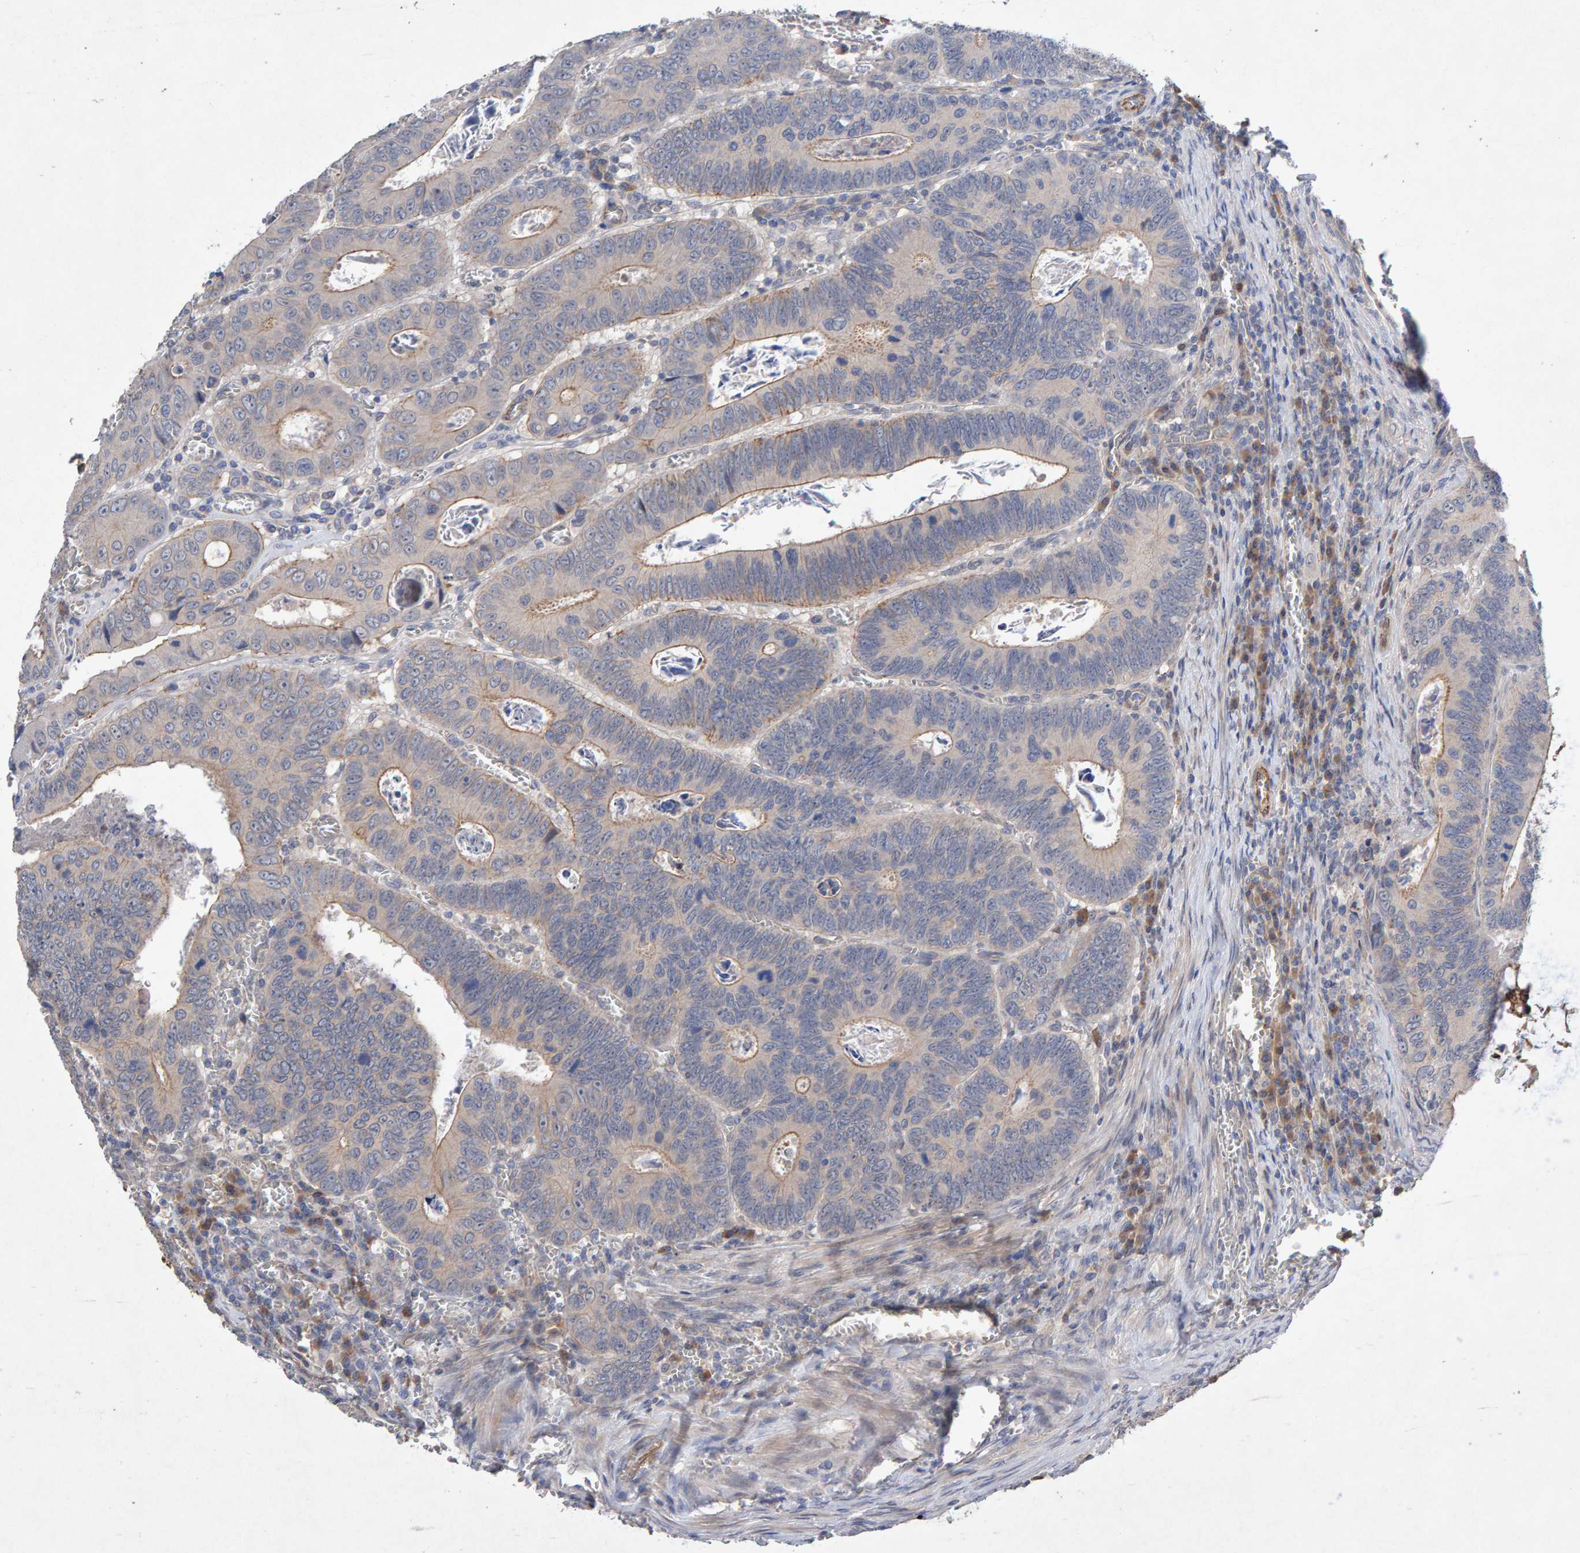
{"staining": {"intensity": "moderate", "quantity": "25%-75%", "location": "cytoplasmic/membranous"}, "tissue": "colorectal cancer", "cell_type": "Tumor cells", "image_type": "cancer", "snomed": [{"axis": "morphology", "description": "Inflammation, NOS"}, {"axis": "morphology", "description": "Adenocarcinoma, NOS"}, {"axis": "topography", "description": "Colon"}], "caption": "Adenocarcinoma (colorectal) tissue exhibits moderate cytoplasmic/membranous positivity in about 25%-75% of tumor cells (Stains: DAB in brown, nuclei in blue, Microscopy: brightfield microscopy at high magnification).", "gene": "EFR3A", "patient": {"sex": "male", "age": 72}}